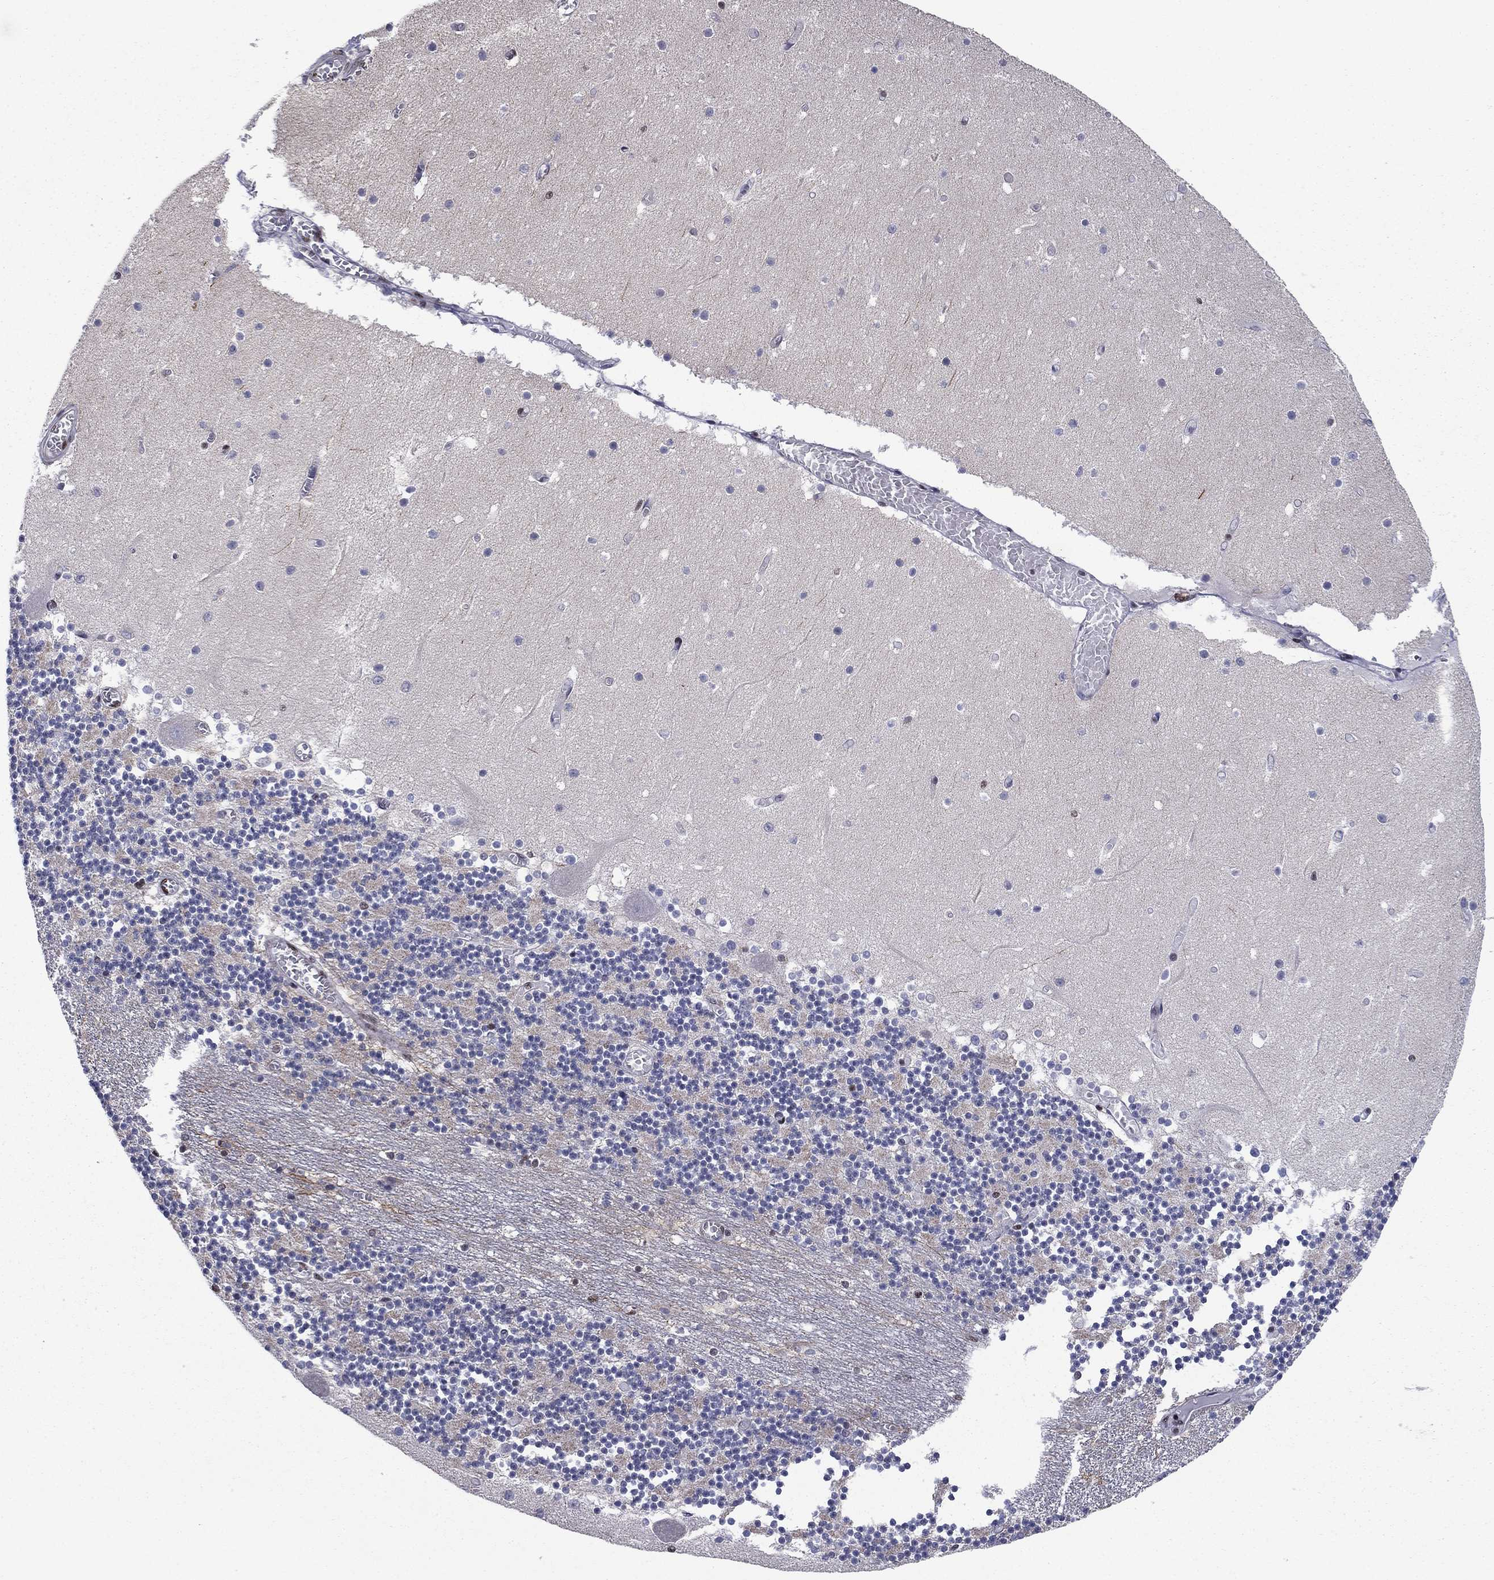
{"staining": {"intensity": "moderate", "quantity": "<25%", "location": "nuclear"}, "tissue": "cerebellum", "cell_type": "Cells in granular layer", "image_type": "normal", "snomed": [{"axis": "morphology", "description": "Normal tissue, NOS"}, {"axis": "topography", "description": "Cerebellum"}], "caption": "The photomicrograph exhibits a brown stain indicating the presence of a protein in the nuclear of cells in granular layer in cerebellum. The staining was performed using DAB to visualize the protein expression in brown, while the nuclei were stained in blue with hematoxylin (Magnification: 20x).", "gene": "N4BP2", "patient": {"sex": "female", "age": 28}}